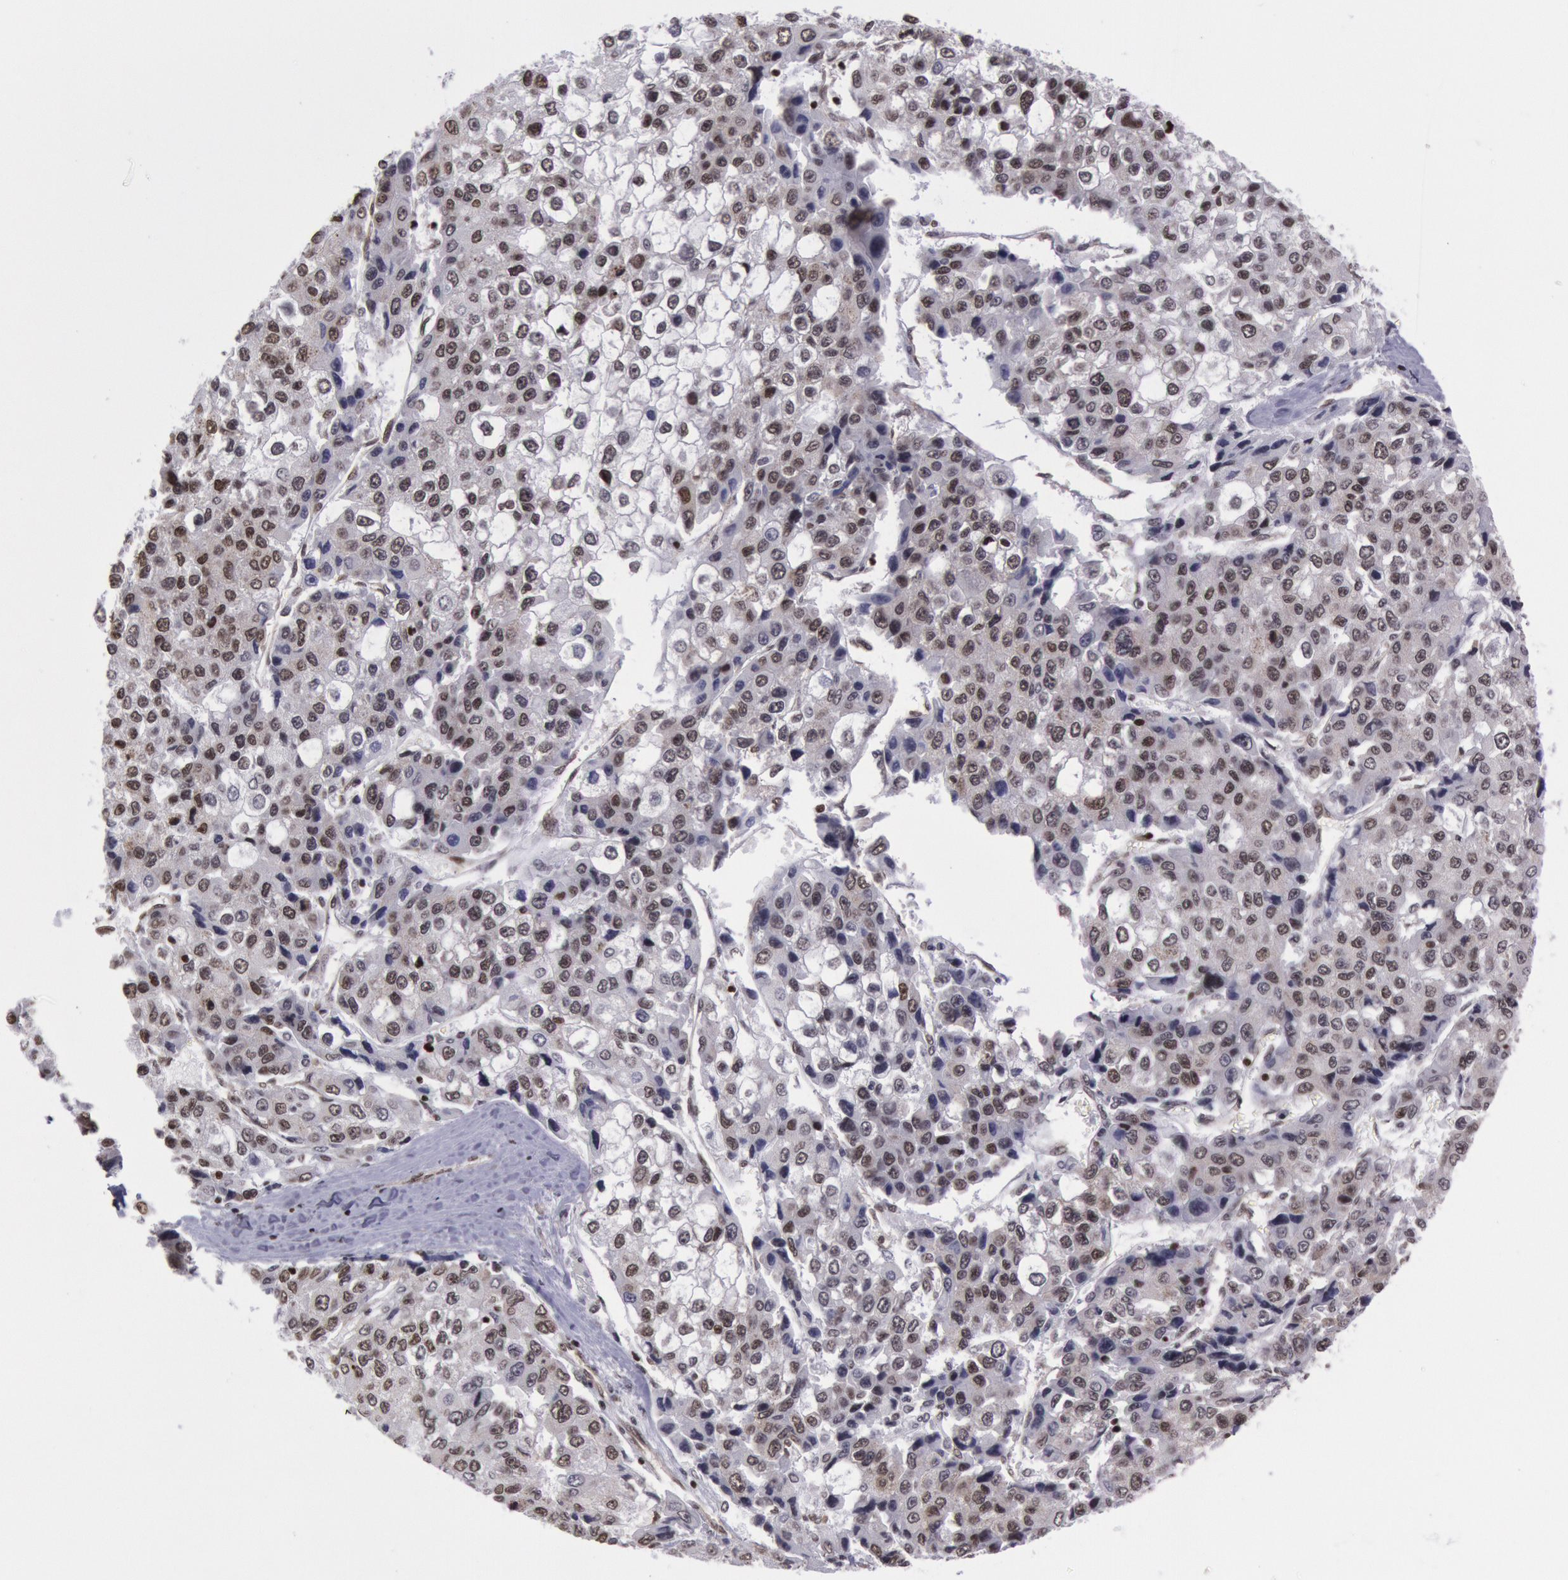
{"staining": {"intensity": "moderate", "quantity": "25%-75%", "location": "nuclear"}, "tissue": "liver cancer", "cell_type": "Tumor cells", "image_type": "cancer", "snomed": [{"axis": "morphology", "description": "Carcinoma, Hepatocellular, NOS"}, {"axis": "topography", "description": "Liver"}], "caption": "Hepatocellular carcinoma (liver) stained for a protein demonstrates moderate nuclear positivity in tumor cells.", "gene": "NKAP", "patient": {"sex": "female", "age": 66}}